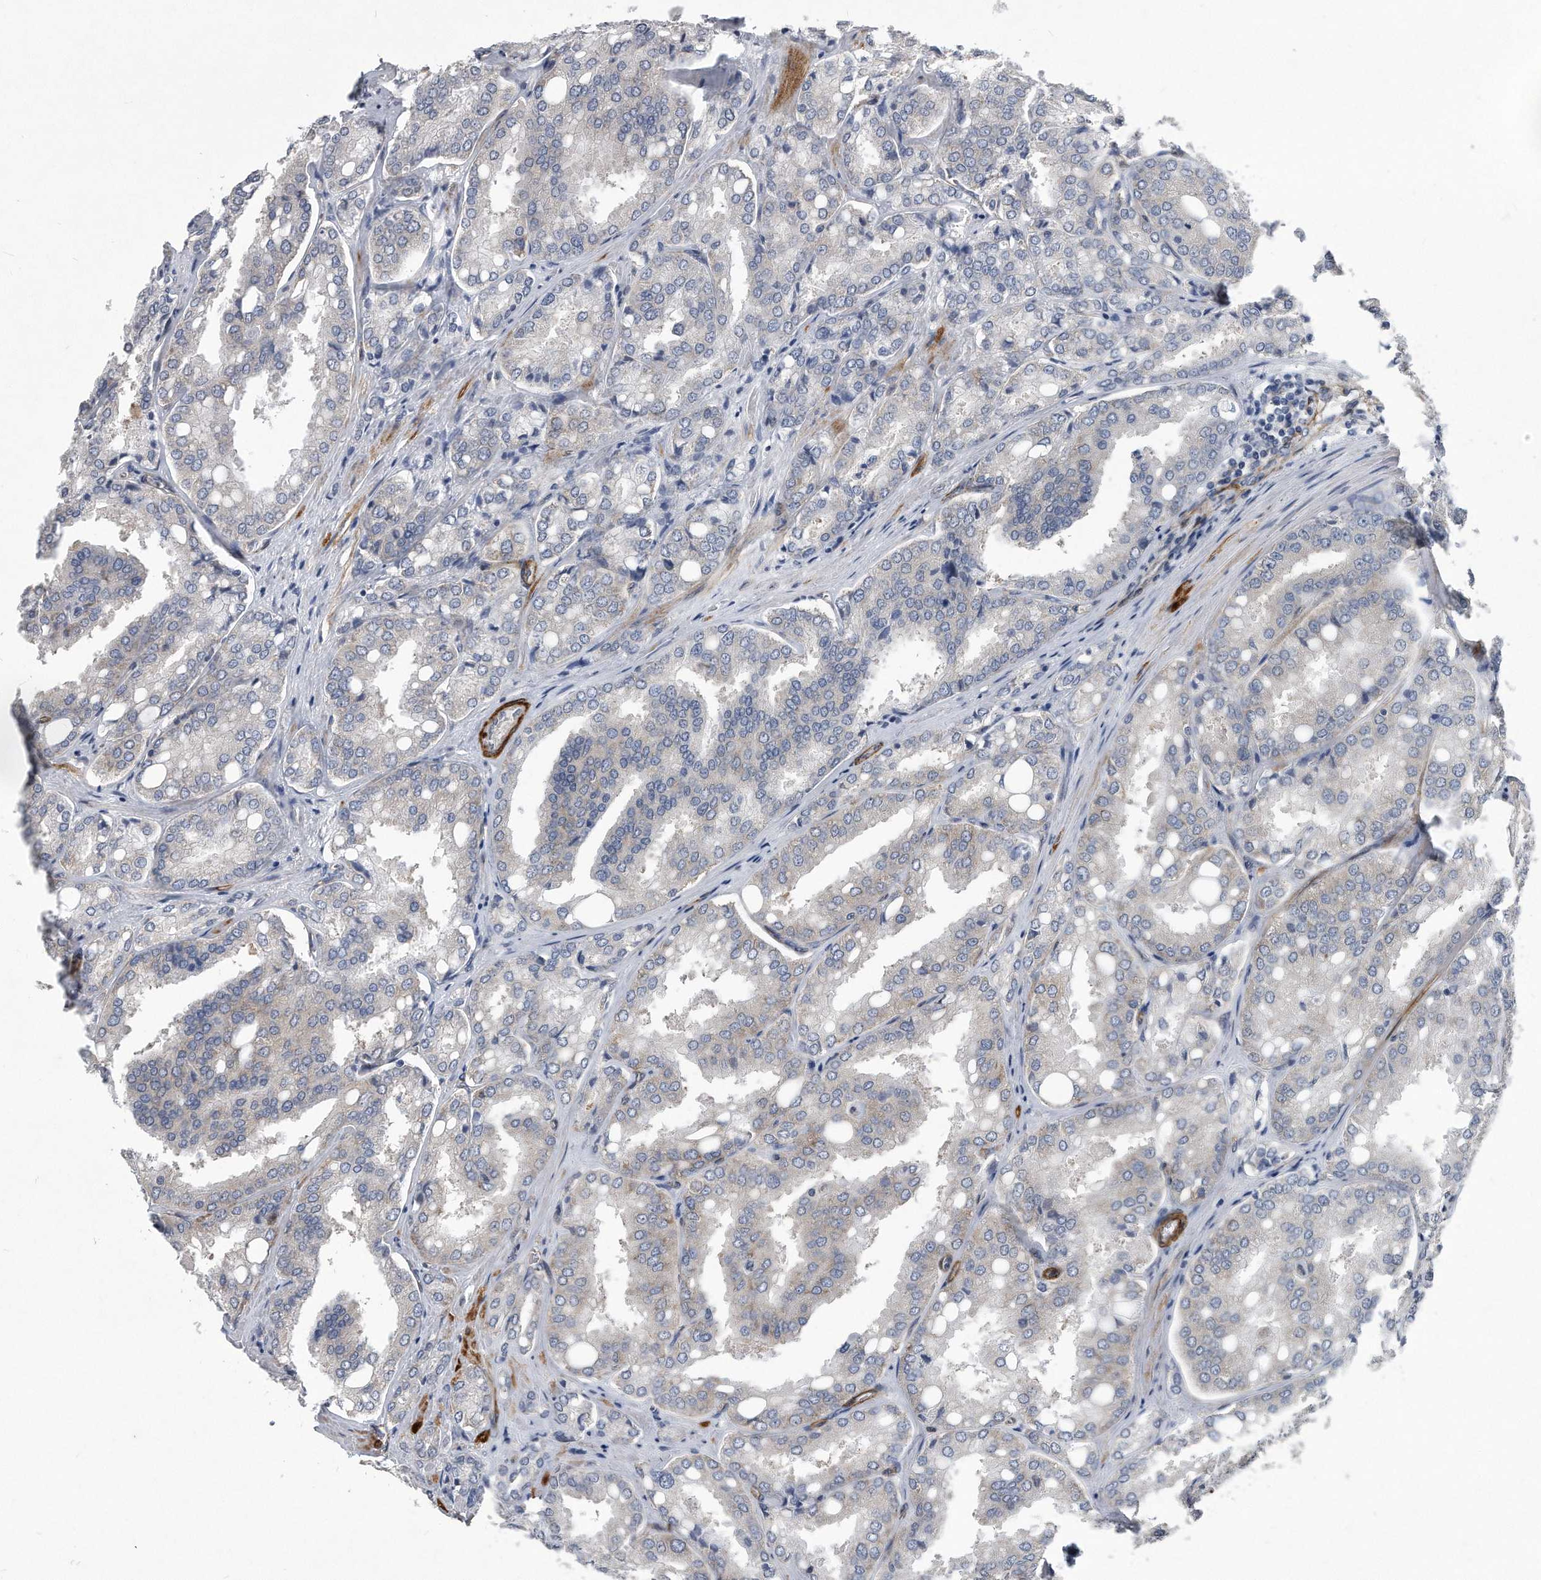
{"staining": {"intensity": "negative", "quantity": "none", "location": "none"}, "tissue": "prostate cancer", "cell_type": "Tumor cells", "image_type": "cancer", "snomed": [{"axis": "morphology", "description": "Adenocarcinoma, High grade"}, {"axis": "topography", "description": "Prostate"}], "caption": "A high-resolution histopathology image shows immunohistochemistry (IHC) staining of high-grade adenocarcinoma (prostate), which shows no significant expression in tumor cells. (DAB IHC, high magnification).", "gene": "EIF2B4", "patient": {"sex": "male", "age": 50}}